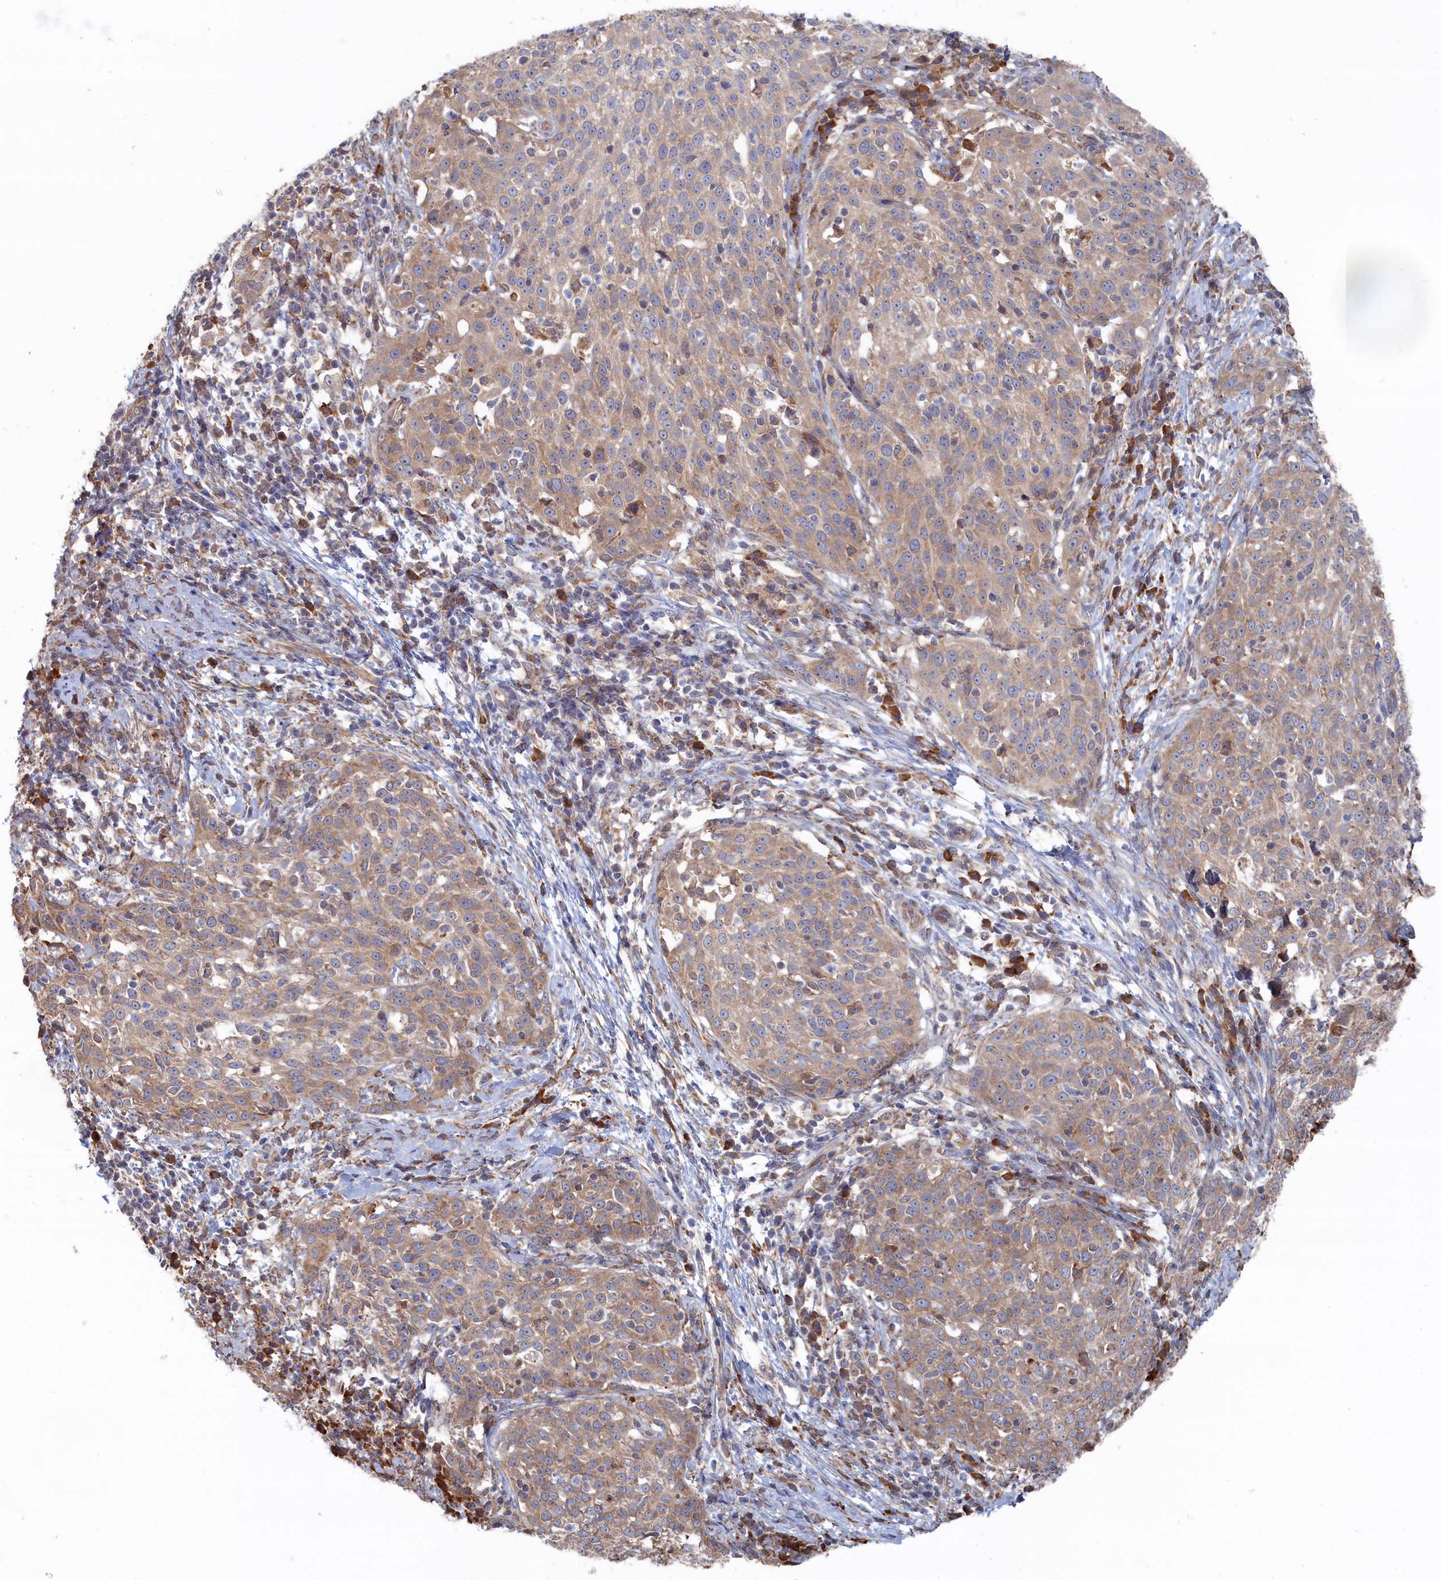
{"staining": {"intensity": "weak", "quantity": "25%-75%", "location": "cytoplasmic/membranous"}, "tissue": "cervical cancer", "cell_type": "Tumor cells", "image_type": "cancer", "snomed": [{"axis": "morphology", "description": "Squamous cell carcinoma, NOS"}, {"axis": "topography", "description": "Cervix"}], "caption": "Tumor cells reveal low levels of weak cytoplasmic/membranous expression in approximately 25%-75% of cells in human cervical squamous cell carcinoma. The protein is shown in brown color, while the nuclei are stained blue.", "gene": "BPIFB6", "patient": {"sex": "female", "age": 57}}